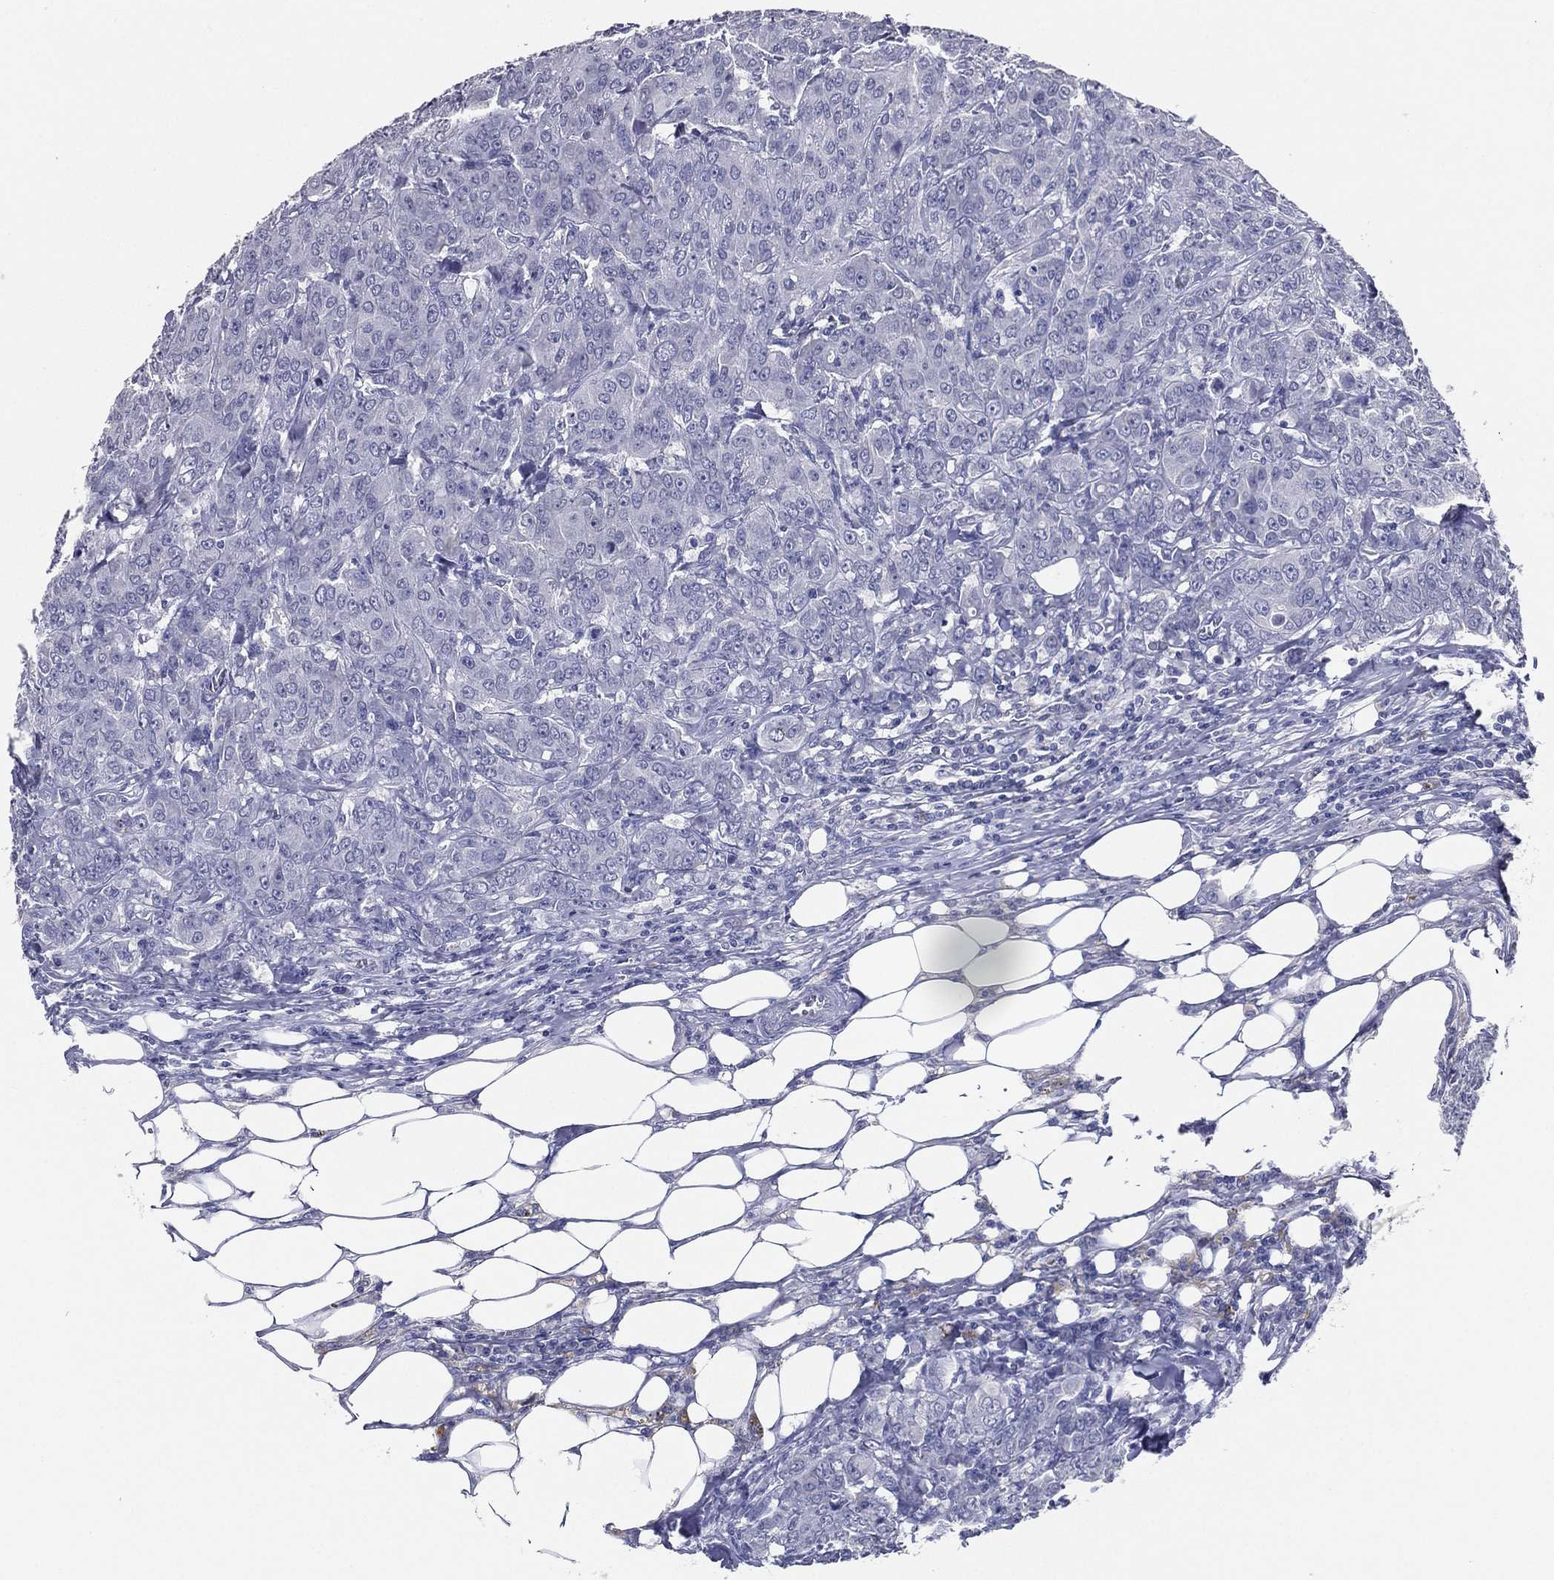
{"staining": {"intensity": "negative", "quantity": "none", "location": "none"}, "tissue": "breast cancer", "cell_type": "Tumor cells", "image_type": "cancer", "snomed": [{"axis": "morphology", "description": "Duct carcinoma"}, {"axis": "topography", "description": "Breast"}], "caption": "There is no significant positivity in tumor cells of infiltrating ductal carcinoma (breast).", "gene": "TFAP2A", "patient": {"sex": "female", "age": 43}}